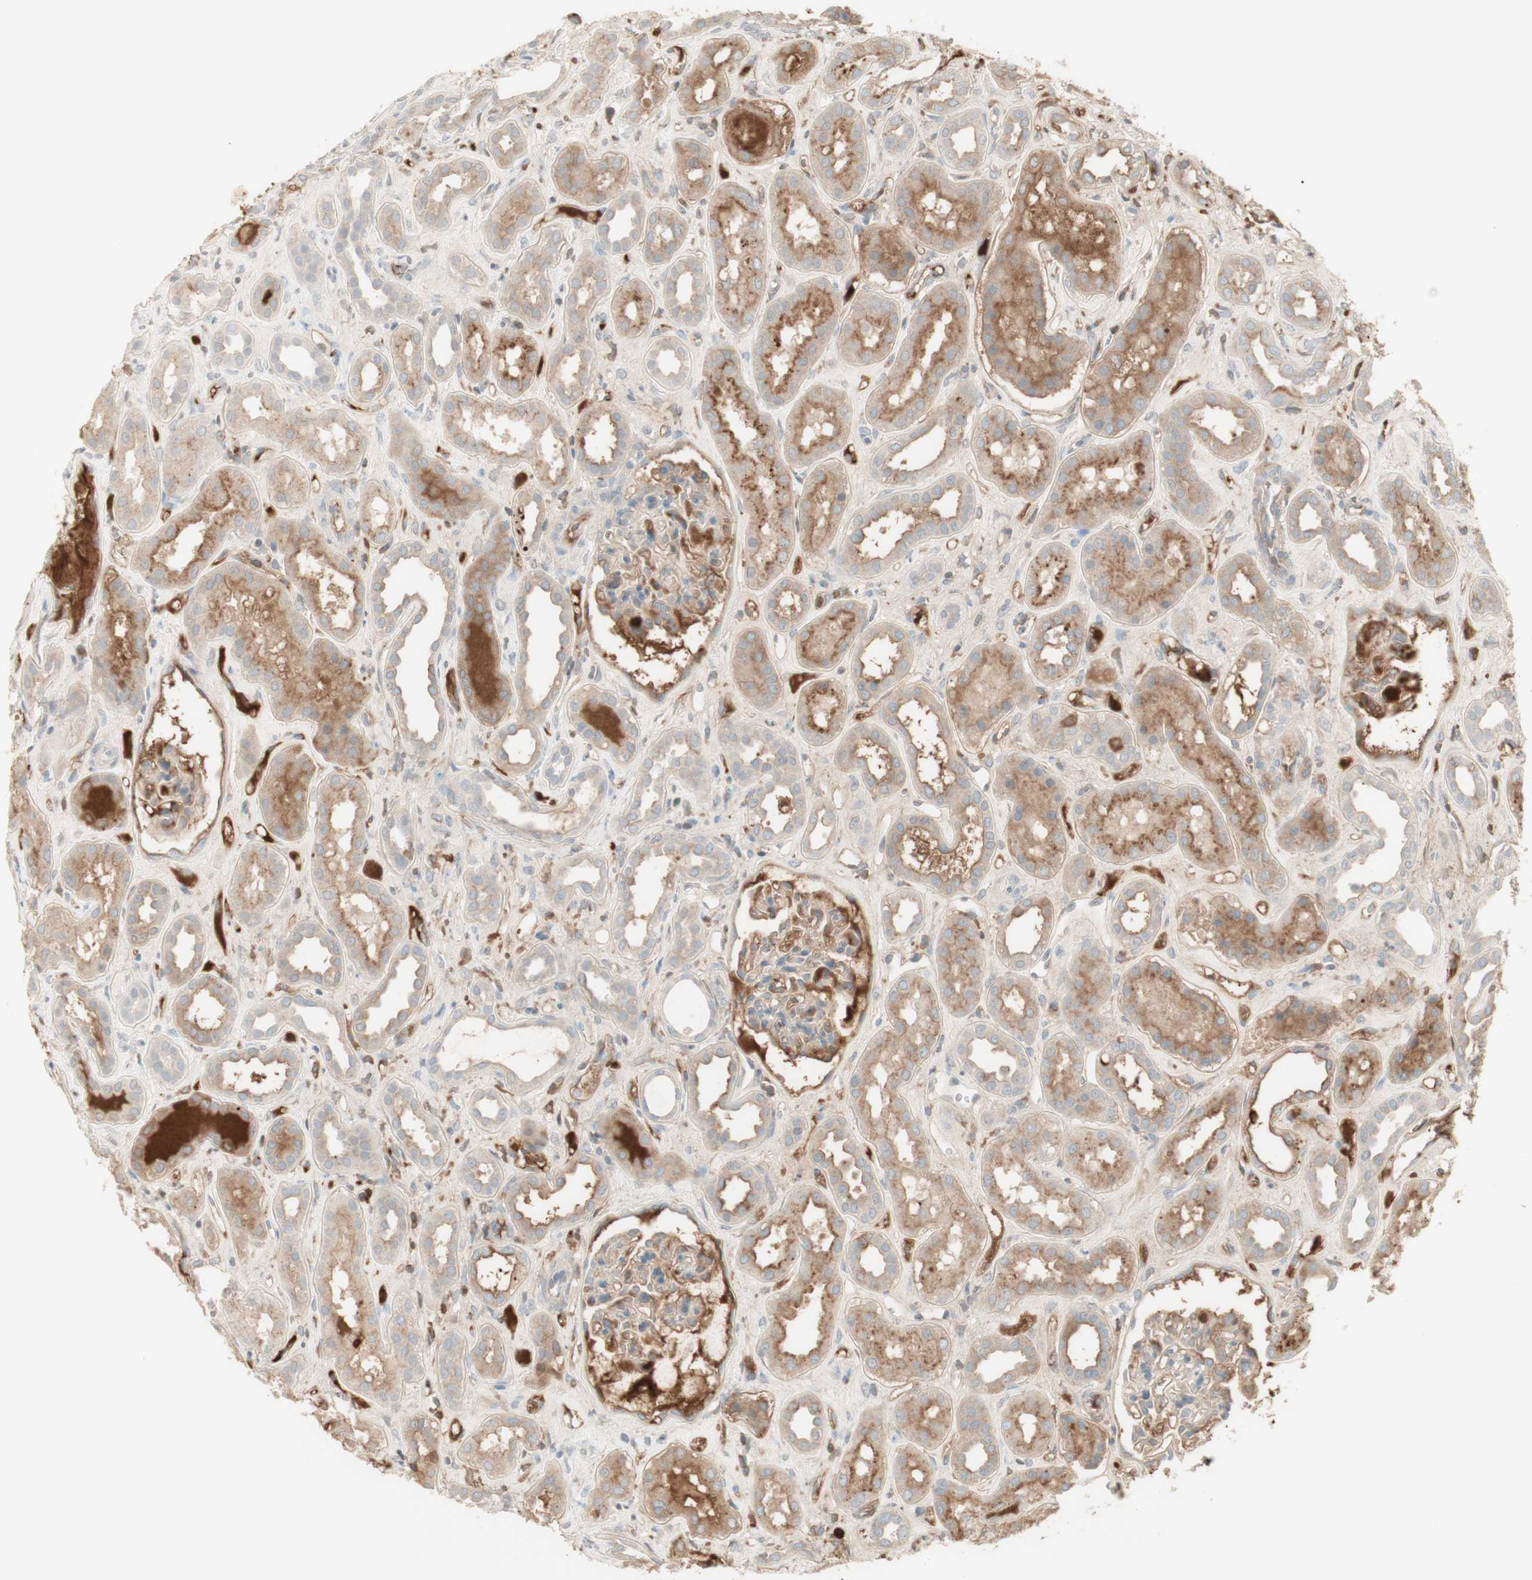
{"staining": {"intensity": "weak", "quantity": "25%-75%", "location": "cytoplasmic/membranous"}, "tissue": "kidney", "cell_type": "Cells in glomeruli", "image_type": "normal", "snomed": [{"axis": "morphology", "description": "Normal tissue, NOS"}, {"axis": "topography", "description": "Kidney"}], "caption": "DAB (3,3'-diaminobenzidine) immunohistochemical staining of unremarkable human kidney exhibits weak cytoplasmic/membranous protein staining in approximately 25%-75% of cells in glomeruli.", "gene": "NID1", "patient": {"sex": "male", "age": 59}}